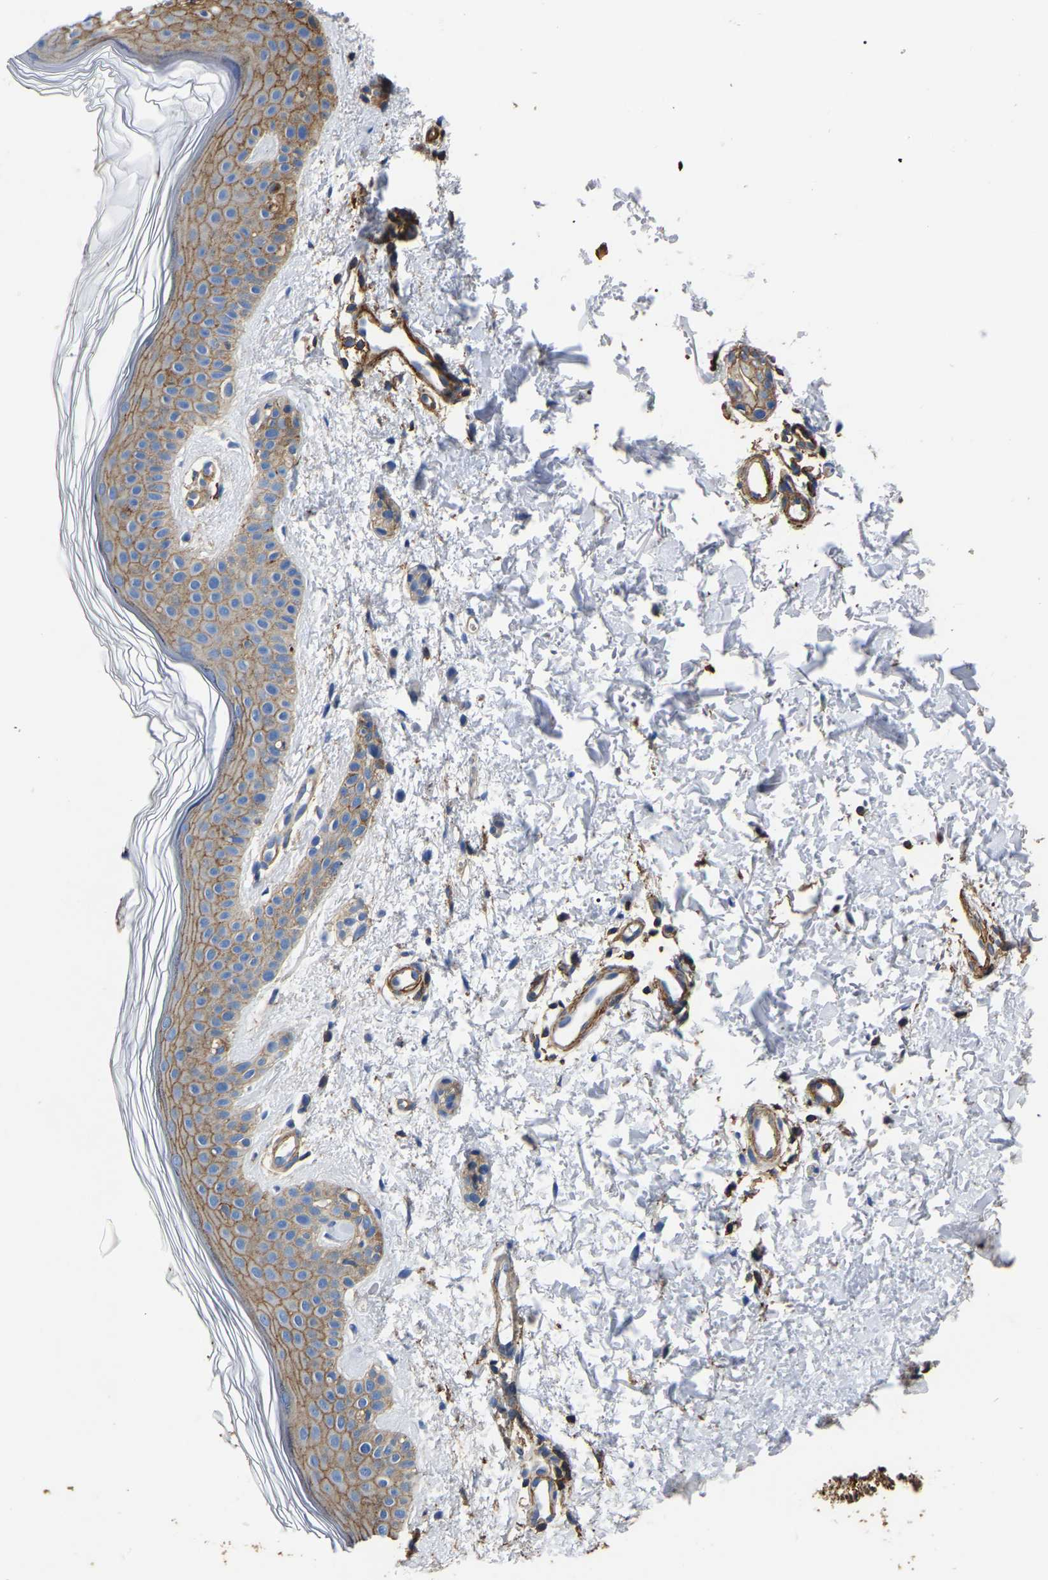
{"staining": {"intensity": "negative", "quantity": "none", "location": "none"}, "tissue": "skin", "cell_type": "Fibroblasts", "image_type": "normal", "snomed": [{"axis": "morphology", "description": "Normal tissue, NOS"}, {"axis": "morphology", "description": "Malignant melanoma, NOS"}, {"axis": "topography", "description": "Skin"}], "caption": "The micrograph reveals no significant positivity in fibroblasts of skin.", "gene": "ARMT1", "patient": {"sex": "male", "age": 83}}